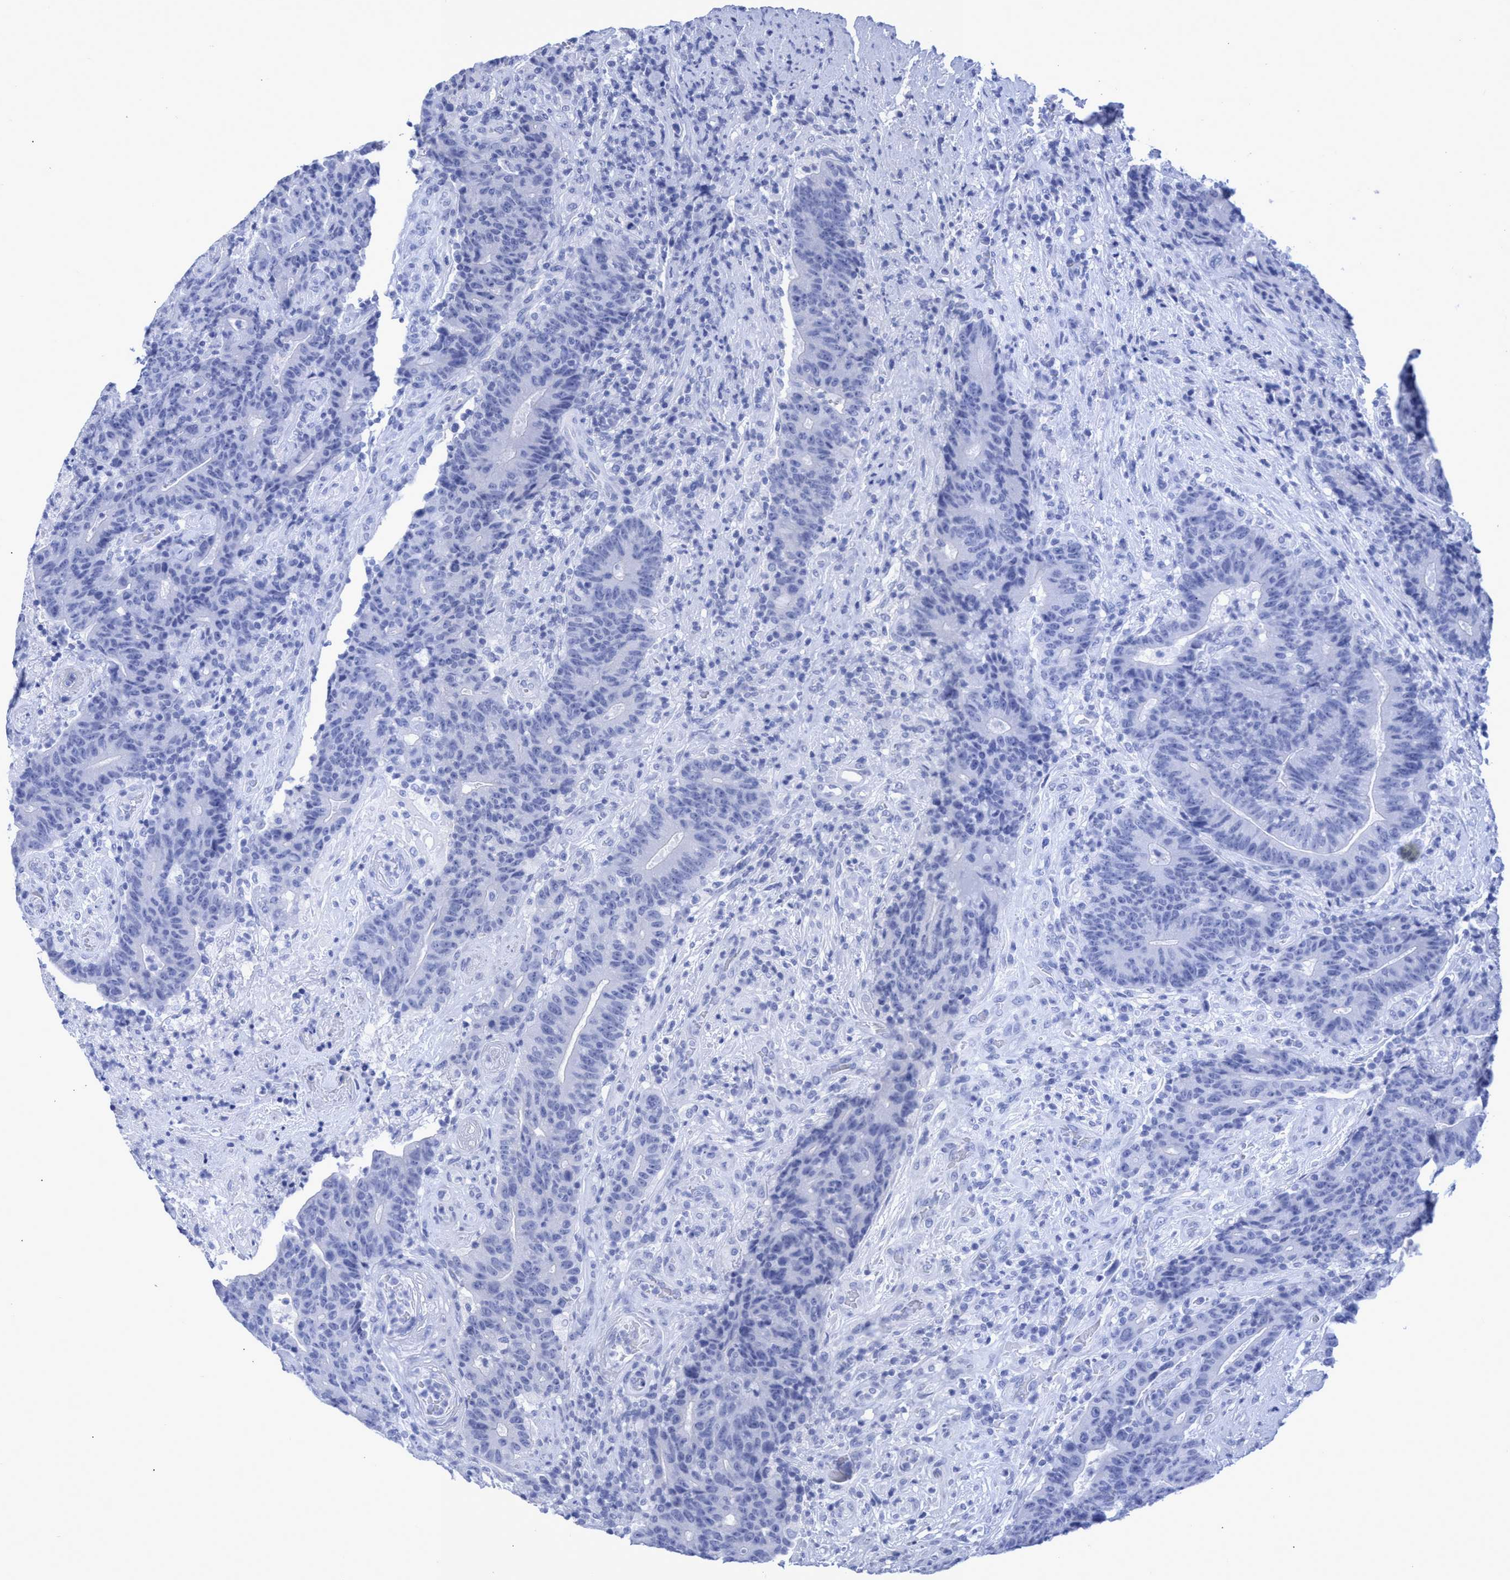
{"staining": {"intensity": "negative", "quantity": "none", "location": "none"}, "tissue": "colorectal cancer", "cell_type": "Tumor cells", "image_type": "cancer", "snomed": [{"axis": "morphology", "description": "Normal tissue, NOS"}, {"axis": "morphology", "description": "Adenocarcinoma, NOS"}, {"axis": "topography", "description": "Colon"}], "caption": "IHC photomicrograph of neoplastic tissue: colorectal cancer (adenocarcinoma) stained with DAB demonstrates no significant protein expression in tumor cells.", "gene": "INSL6", "patient": {"sex": "female", "age": 75}}